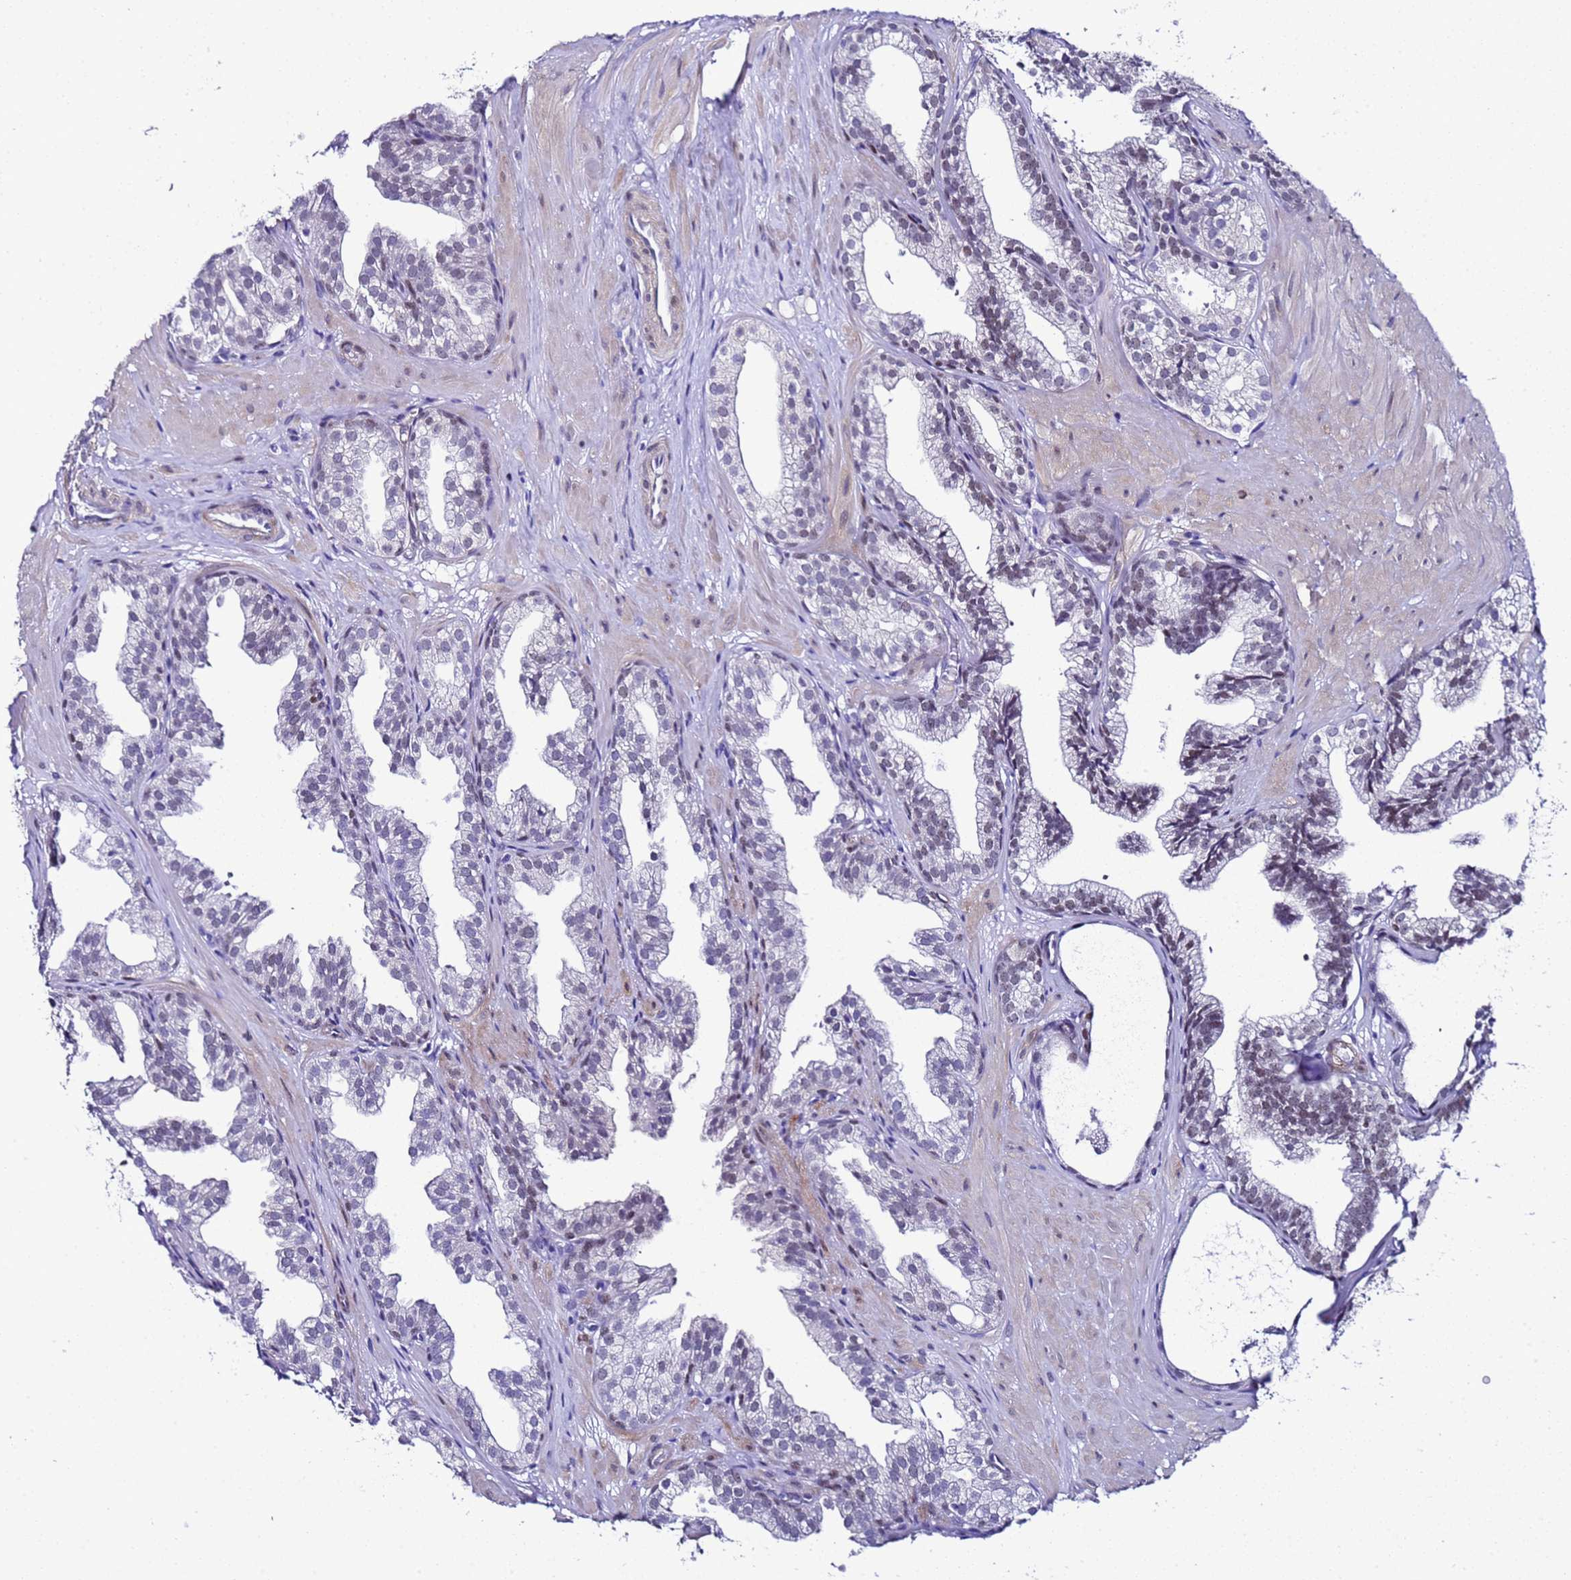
{"staining": {"intensity": "weak", "quantity": "25%-75%", "location": "nuclear"}, "tissue": "prostate", "cell_type": "Glandular cells", "image_type": "normal", "snomed": [{"axis": "morphology", "description": "Normal tissue, NOS"}, {"axis": "topography", "description": "Prostate"}, {"axis": "topography", "description": "Peripheral nerve tissue"}], "caption": "Prostate stained with immunohistochemistry demonstrates weak nuclear expression in about 25%-75% of glandular cells.", "gene": "BCL7A", "patient": {"sex": "male", "age": 55}}